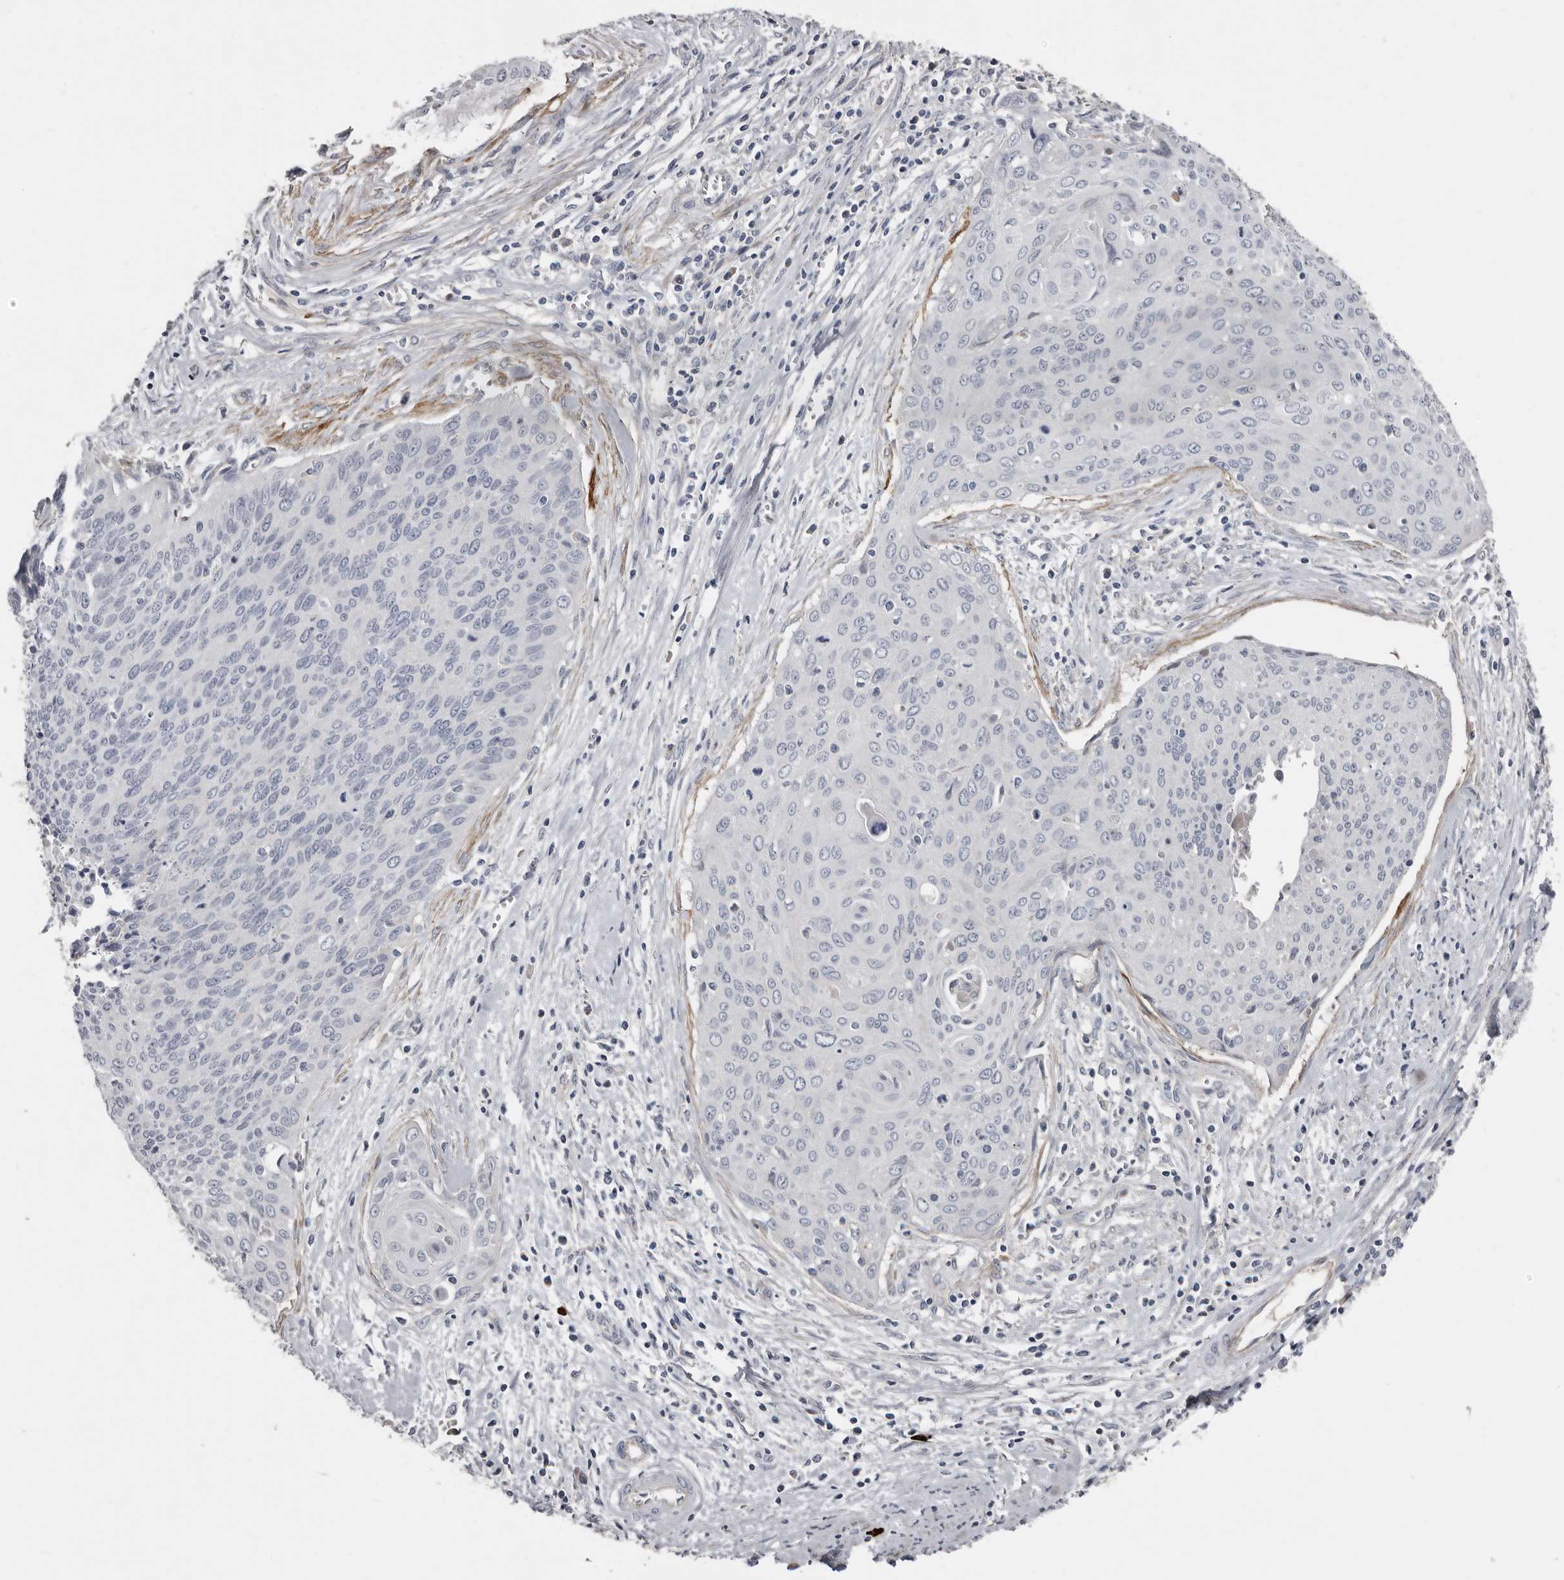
{"staining": {"intensity": "negative", "quantity": "none", "location": "none"}, "tissue": "cervical cancer", "cell_type": "Tumor cells", "image_type": "cancer", "snomed": [{"axis": "morphology", "description": "Squamous cell carcinoma, NOS"}, {"axis": "topography", "description": "Cervix"}], "caption": "Human cervical squamous cell carcinoma stained for a protein using IHC demonstrates no expression in tumor cells.", "gene": "ZNF114", "patient": {"sex": "female", "age": 55}}